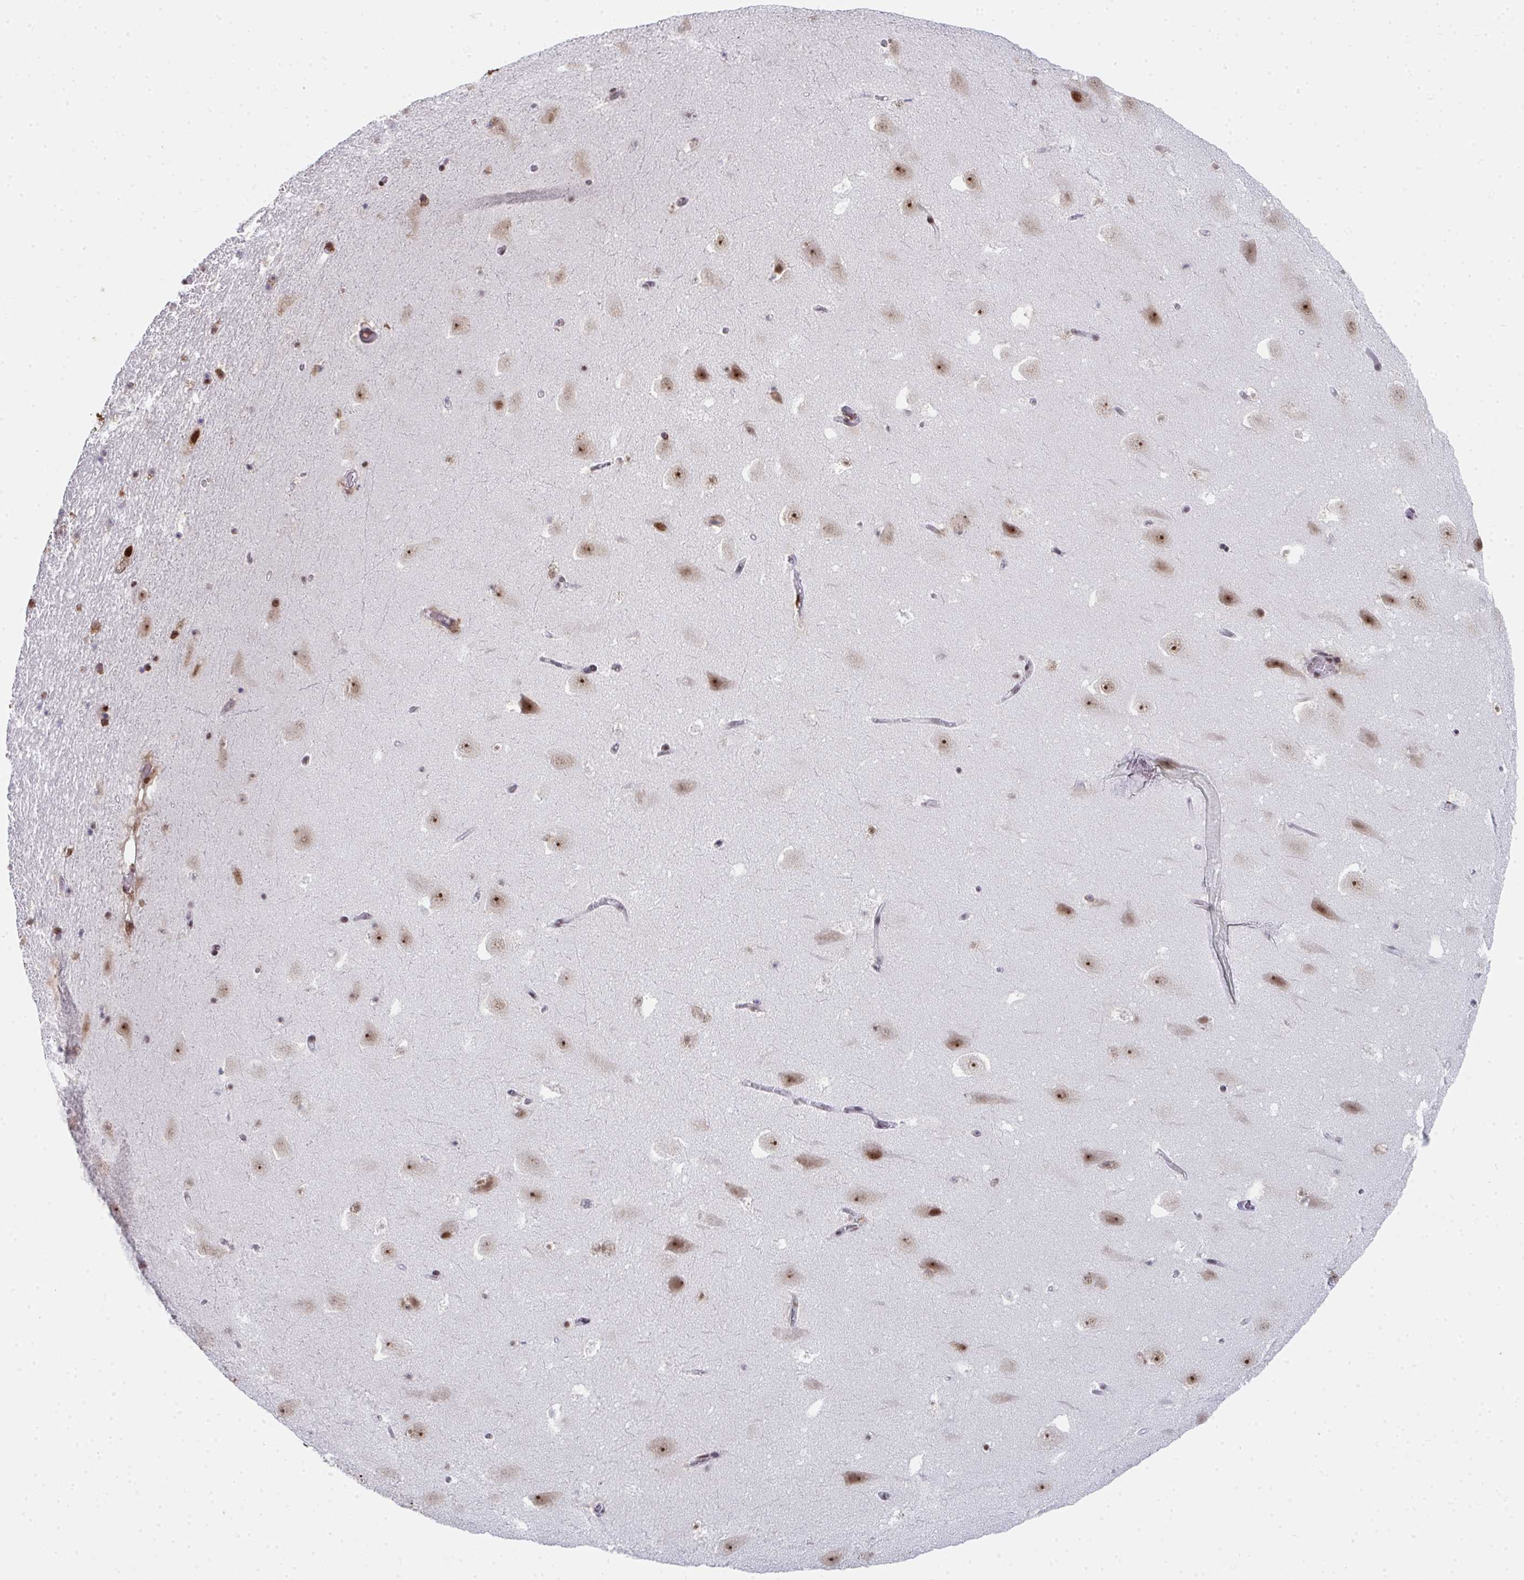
{"staining": {"intensity": "moderate", "quantity": "<25%", "location": "cytoplasmic/membranous"}, "tissue": "hippocampus", "cell_type": "Glial cells", "image_type": "normal", "snomed": [{"axis": "morphology", "description": "Normal tissue, NOS"}, {"axis": "topography", "description": "Hippocampus"}], "caption": "Human hippocampus stained with a brown dye displays moderate cytoplasmic/membranous positive staining in approximately <25% of glial cells.", "gene": "SNRNP70", "patient": {"sex": "female", "age": 42}}